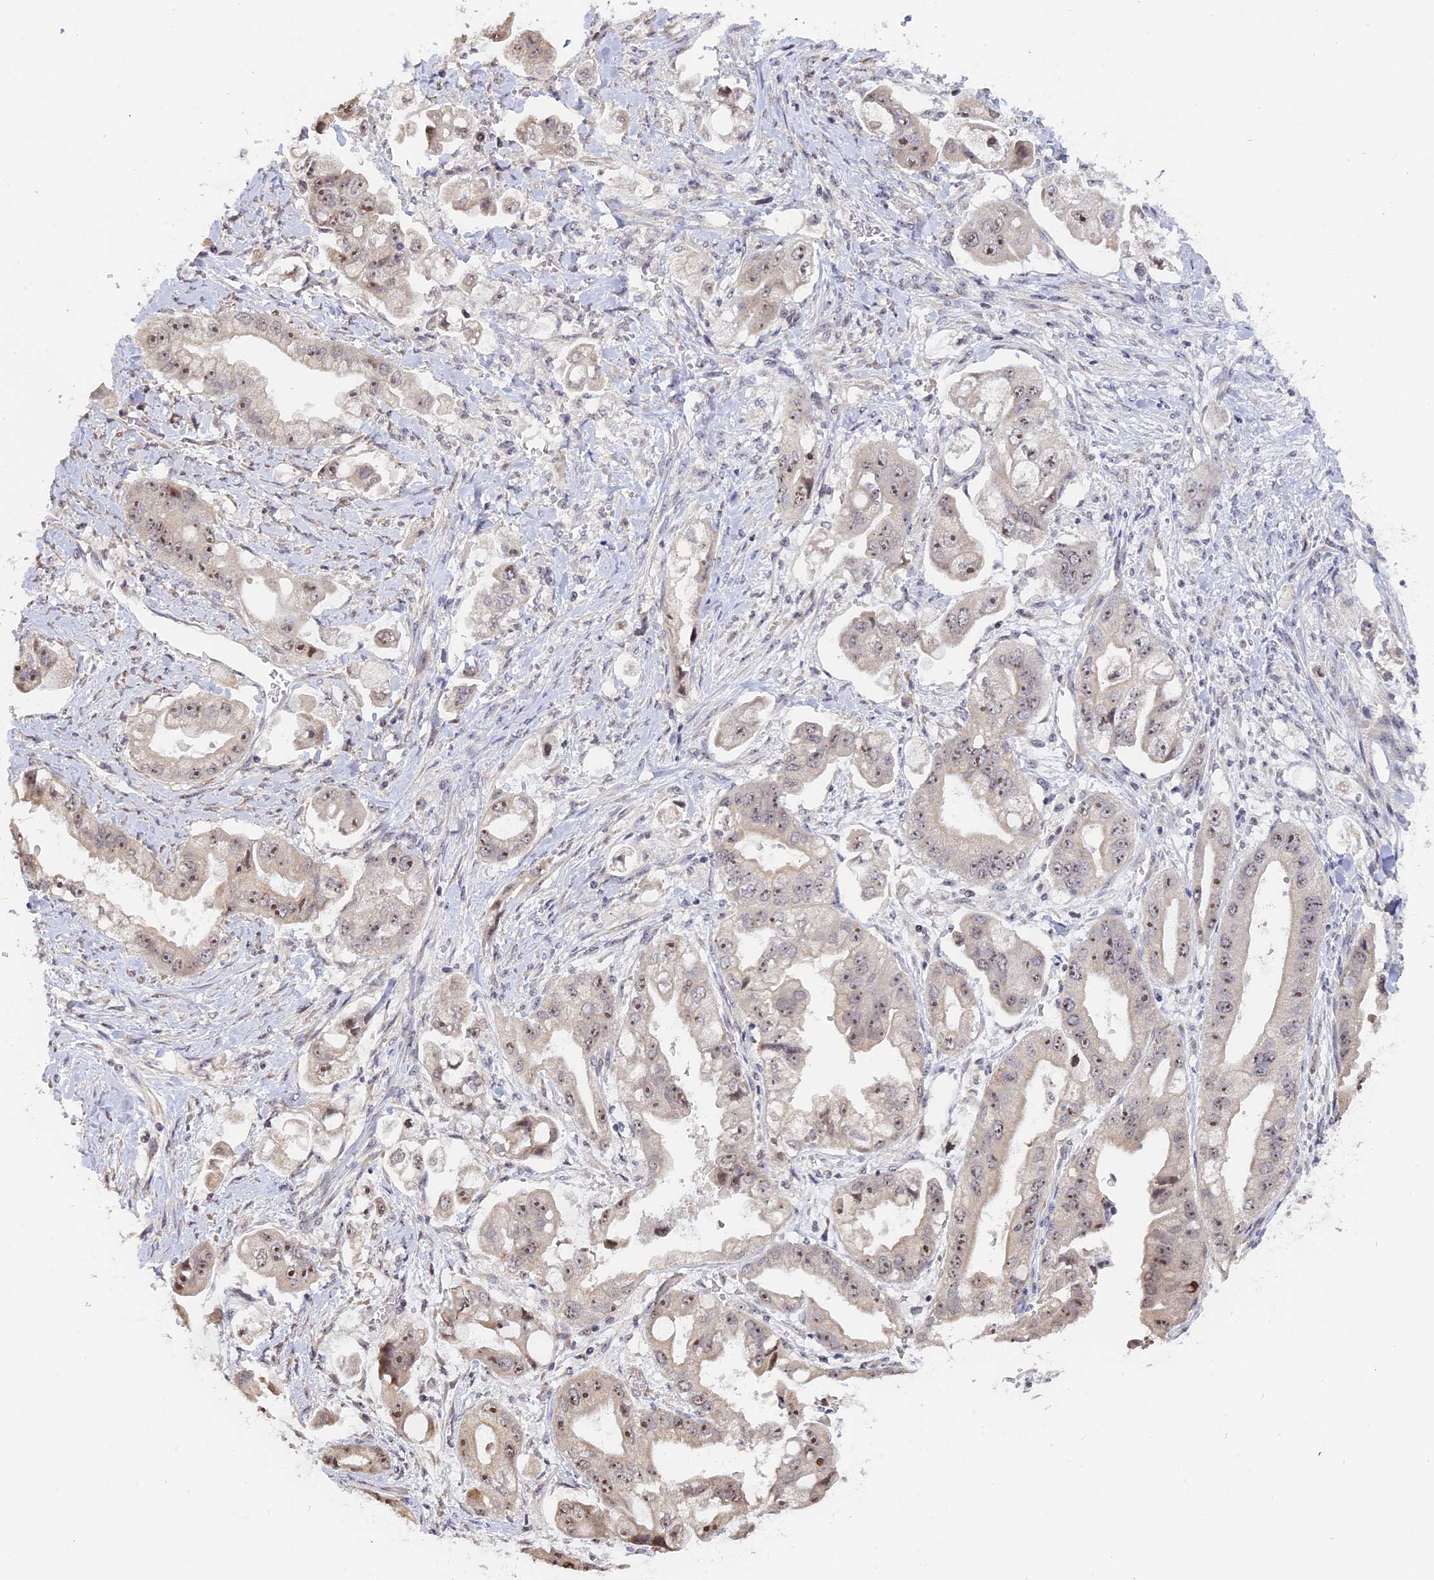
{"staining": {"intensity": "moderate", "quantity": "<25%", "location": "nuclear"}, "tissue": "stomach cancer", "cell_type": "Tumor cells", "image_type": "cancer", "snomed": [{"axis": "morphology", "description": "Adenocarcinoma, NOS"}, {"axis": "topography", "description": "Stomach"}], "caption": "The immunohistochemical stain highlights moderate nuclear expression in tumor cells of stomach cancer tissue.", "gene": "MGA", "patient": {"sex": "male", "age": 62}}